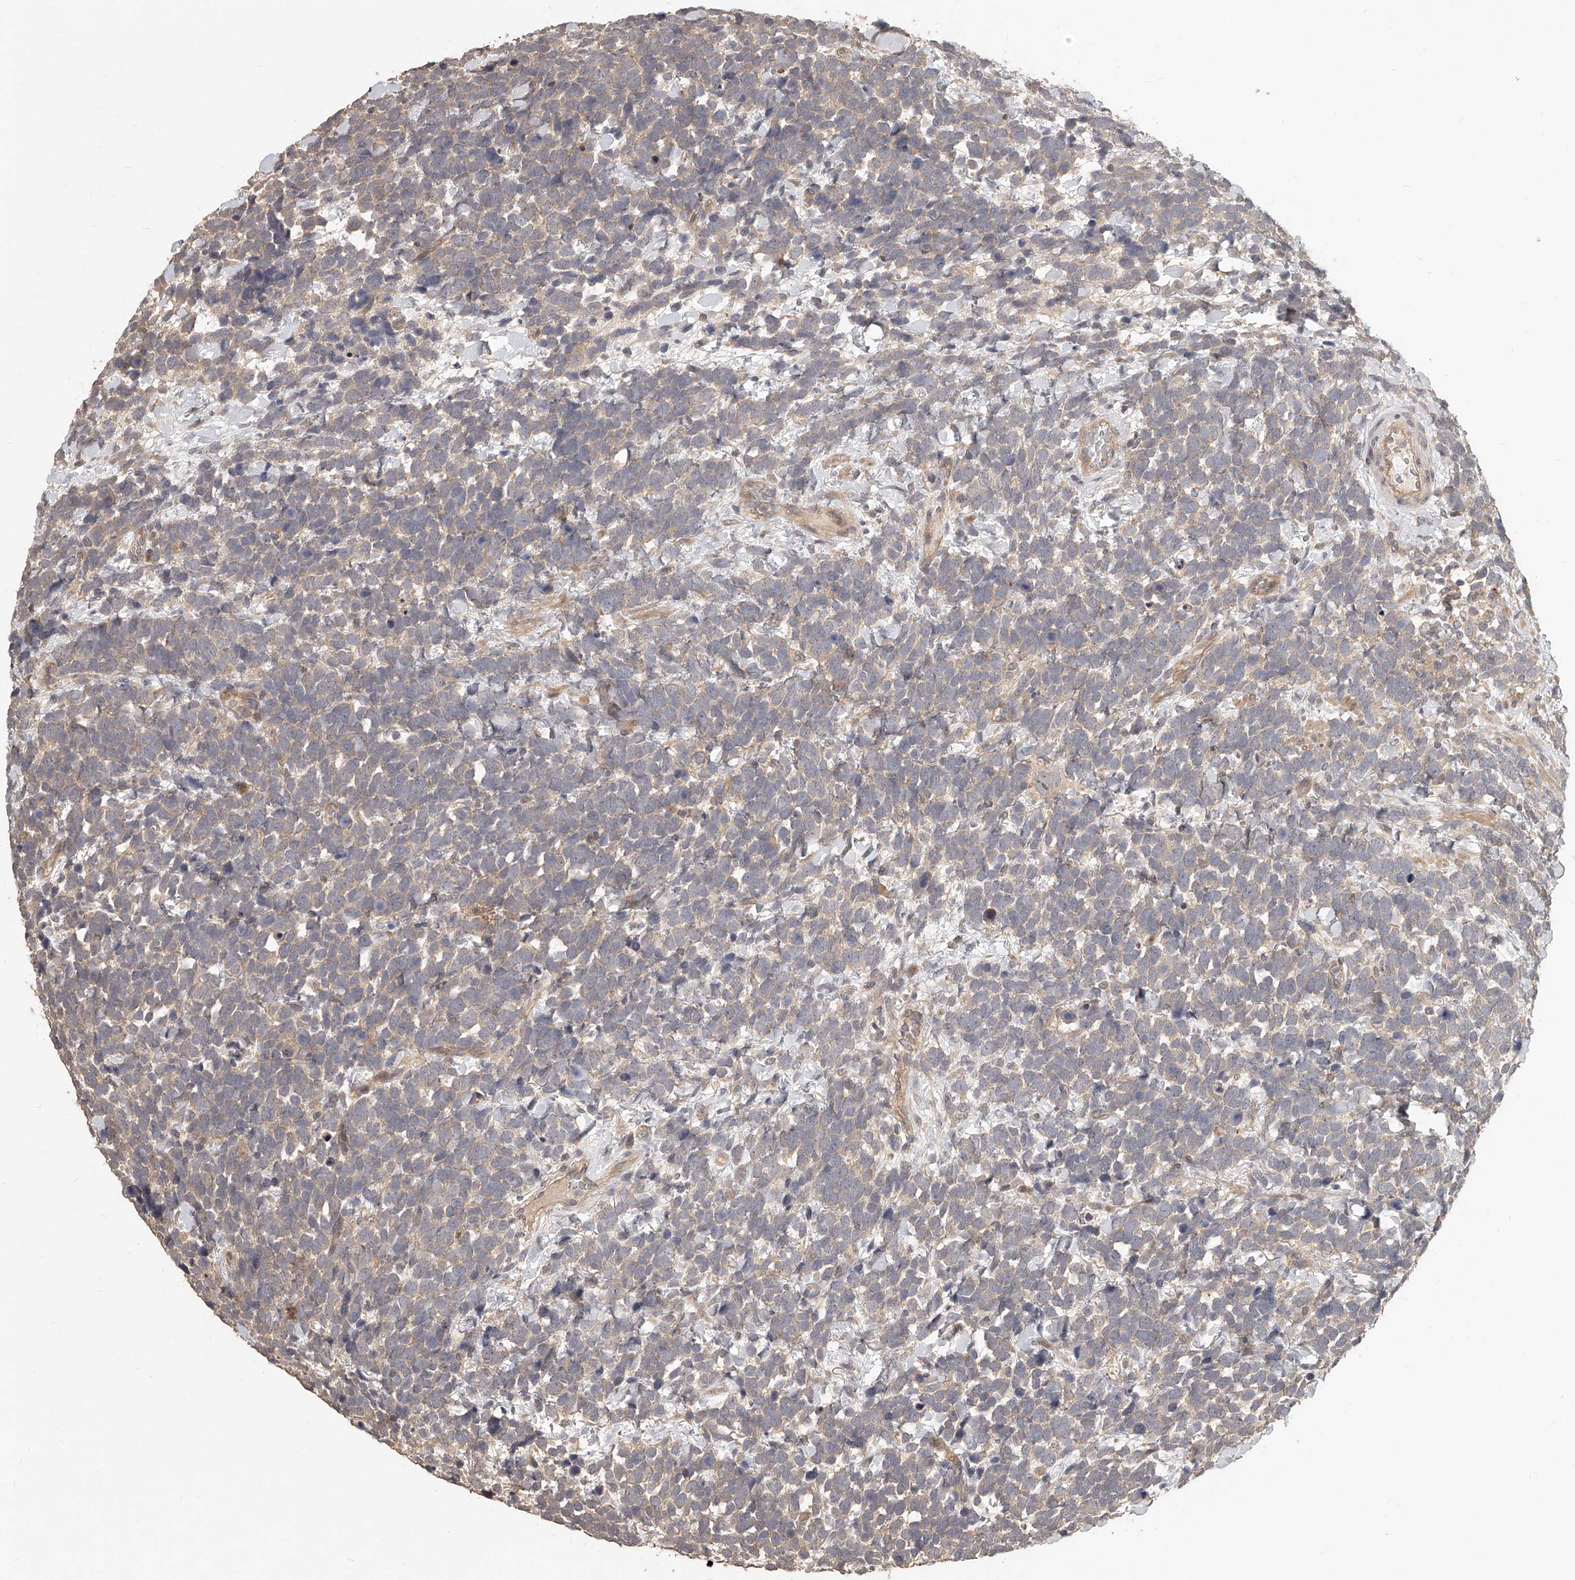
{"staining": {"intensity": "weak", "quantity": "<25%", "location": "cytoplasmic/membranous"}, "tissue": "urothelial cancer", "cell_type": "Tumor cells", "image_type": "cancer", "snomed": [{"axis": "morphology", "description": "Urothelial carcinoma, High grade"}, {"axis": "topography", "description": "Urinary bladder"}], "caption": "DAB immunohistochemical staining of human urothelial cancer shows no significant positivity in tumor cells.", "gene": "SLC37A1", "patient": {"sex": "female", "age": 82}}